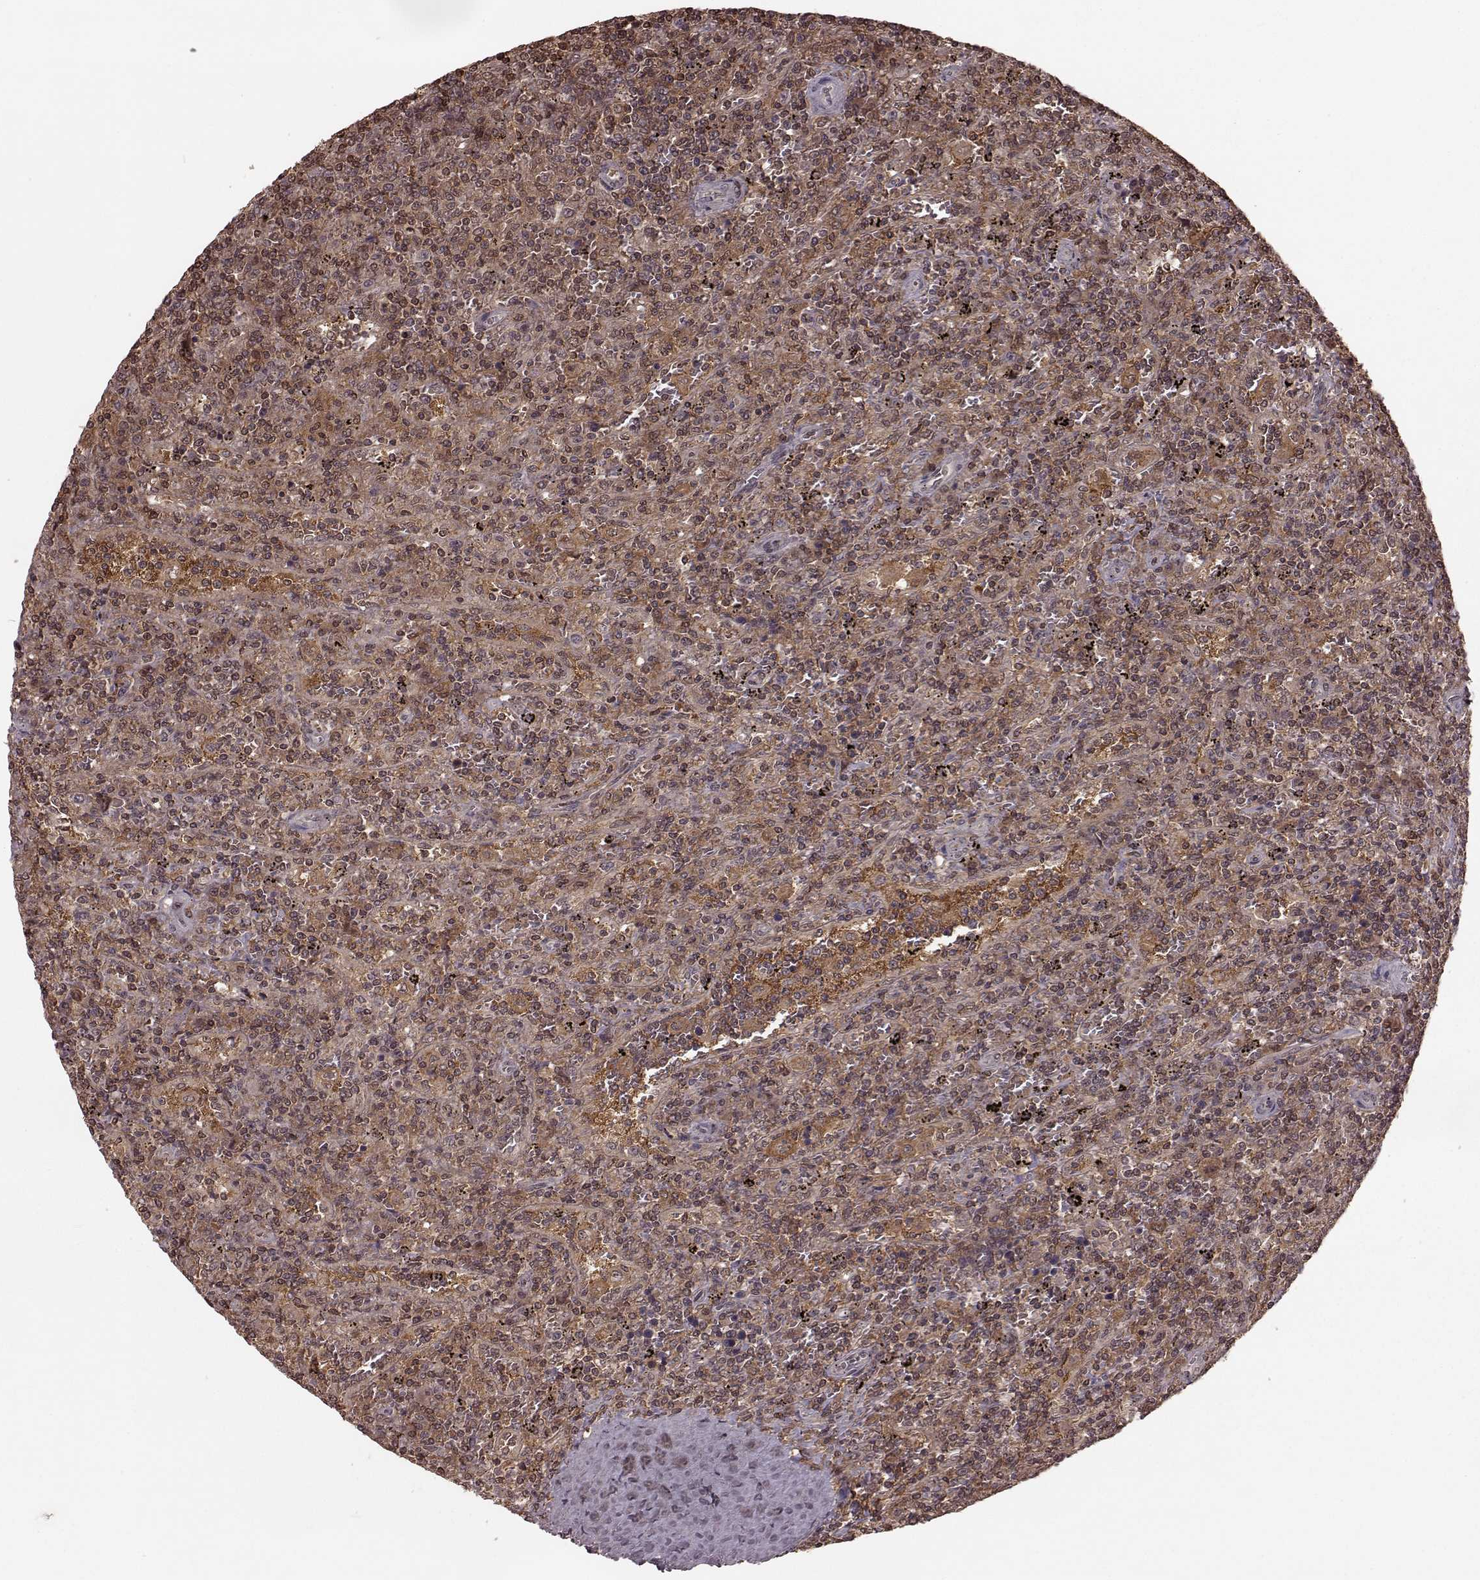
{"staining": {"intensity": "moderate", "quantity": "<25%", "location": "cytoplasmic/membranous,nuclear"}, "tissue": "lymphoma", "cell_type": "Tumor cells", "image_type": "cancer", "snomed": [{"axis": "morphology", "description": "Malignant lymphoma, non-Hodgkin's type, Low grade"}, {"axis": "topography", "description": "Spleen"}], "caption": "Immunohistochemical staining of human lymphoma reveals low levels of moderate cytoplasmic/membranous and nuclear expression in approximately <25% of tumor cells.", "gene": "GSS", "patient": {"sex": "male", "age": 62}}